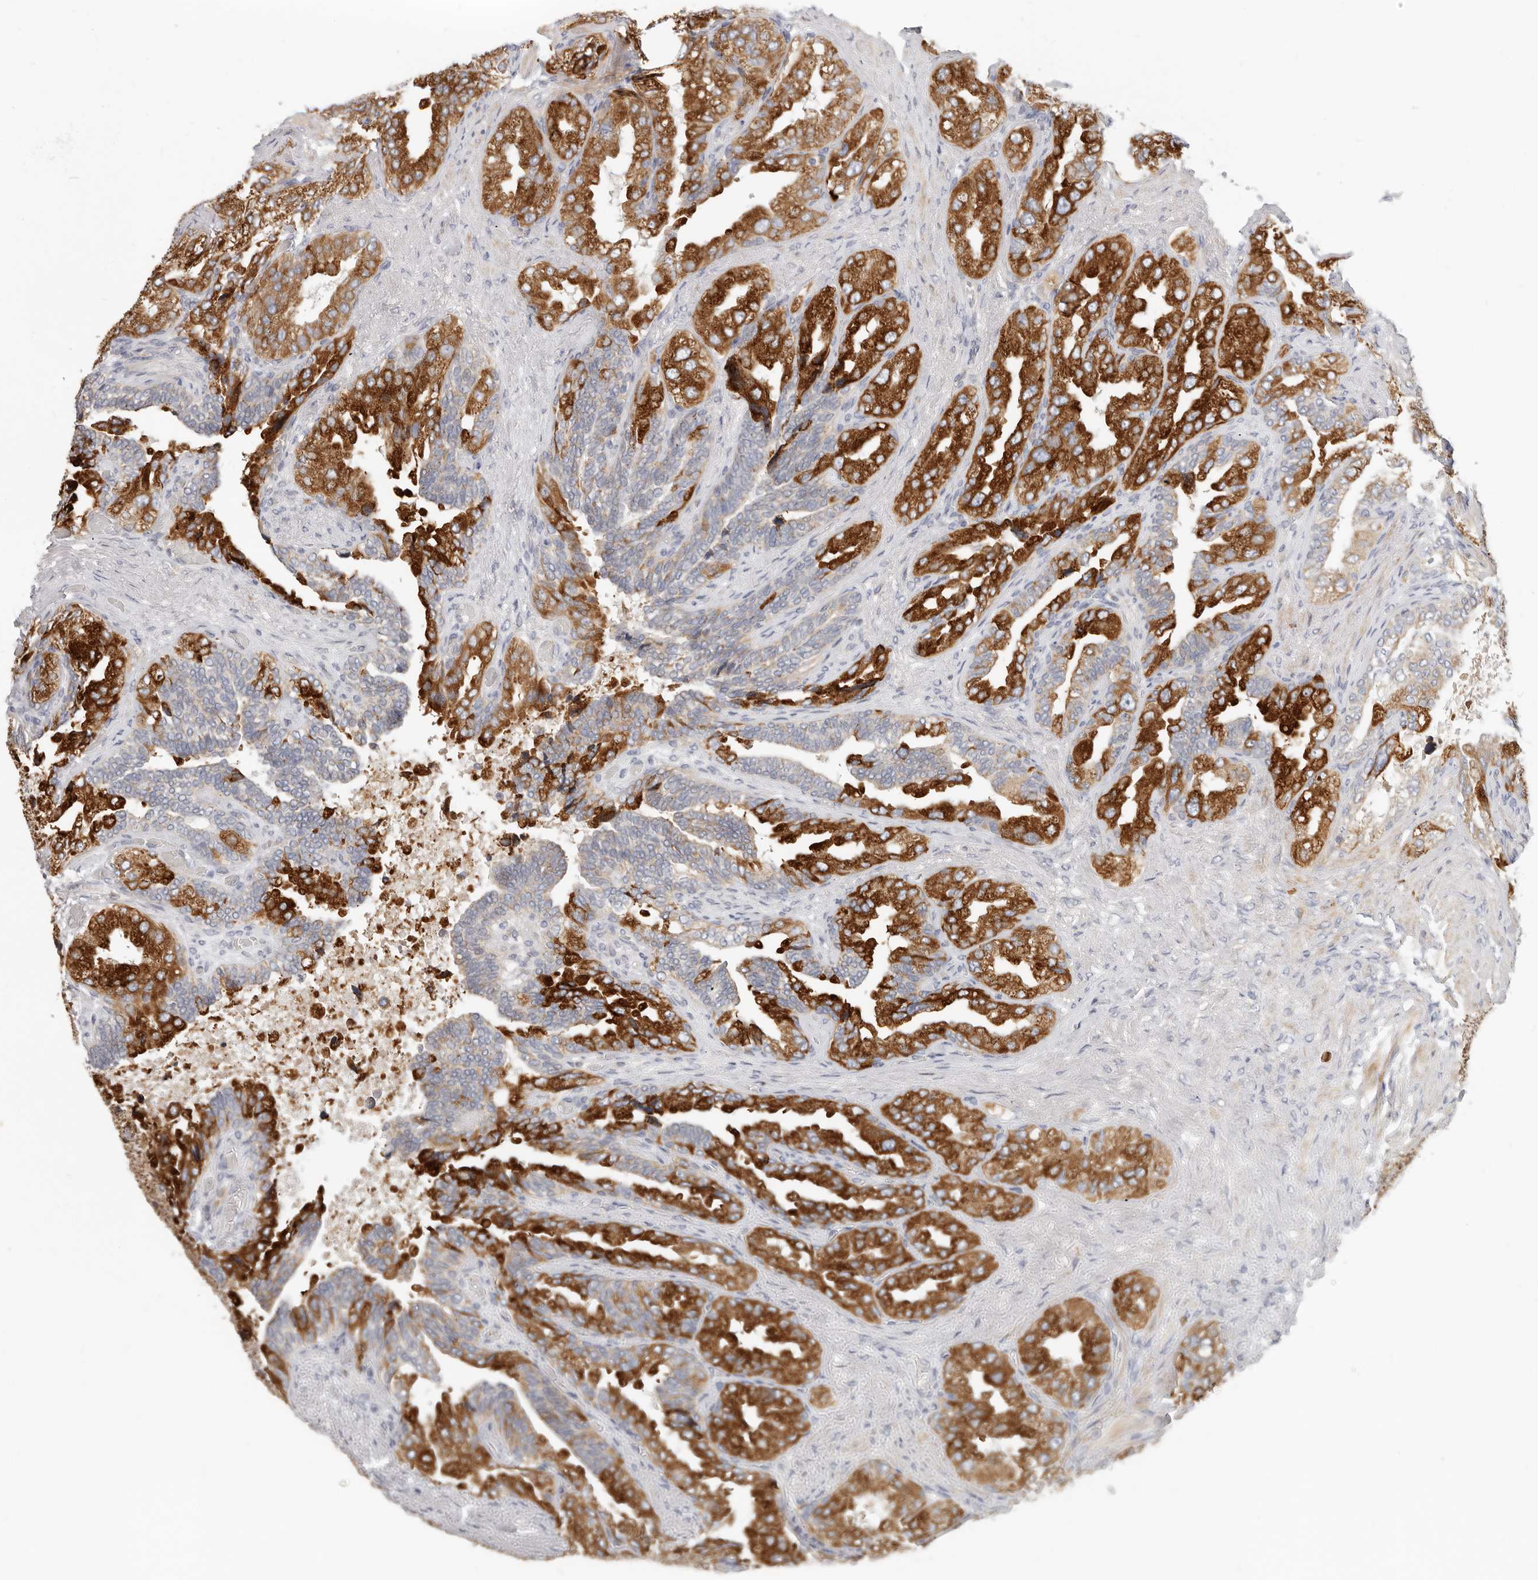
{"staining": {"intensity": "strong", "quantity": ">75%", "location": "cytoplasmic/membranous"}, "tissue": "seminal vesicle", "cell_type": "Glandular cells", "image_type": "normal", "snomed": [{"axis": "morphology", "description": "Normal tissue, NOS"}, {"axis": "topography", "description": "Seminal veicle"}, {"axis": "topography", "description": "Peripheral nerve tissue"}], "caption": "Glandular cells display high levels of strong cytoplasmic/membranous staining in about >75% of cells in normal seminal vesicle.", "gene": "TFB2M", "patient": {"sex": "male", "age": 63}}